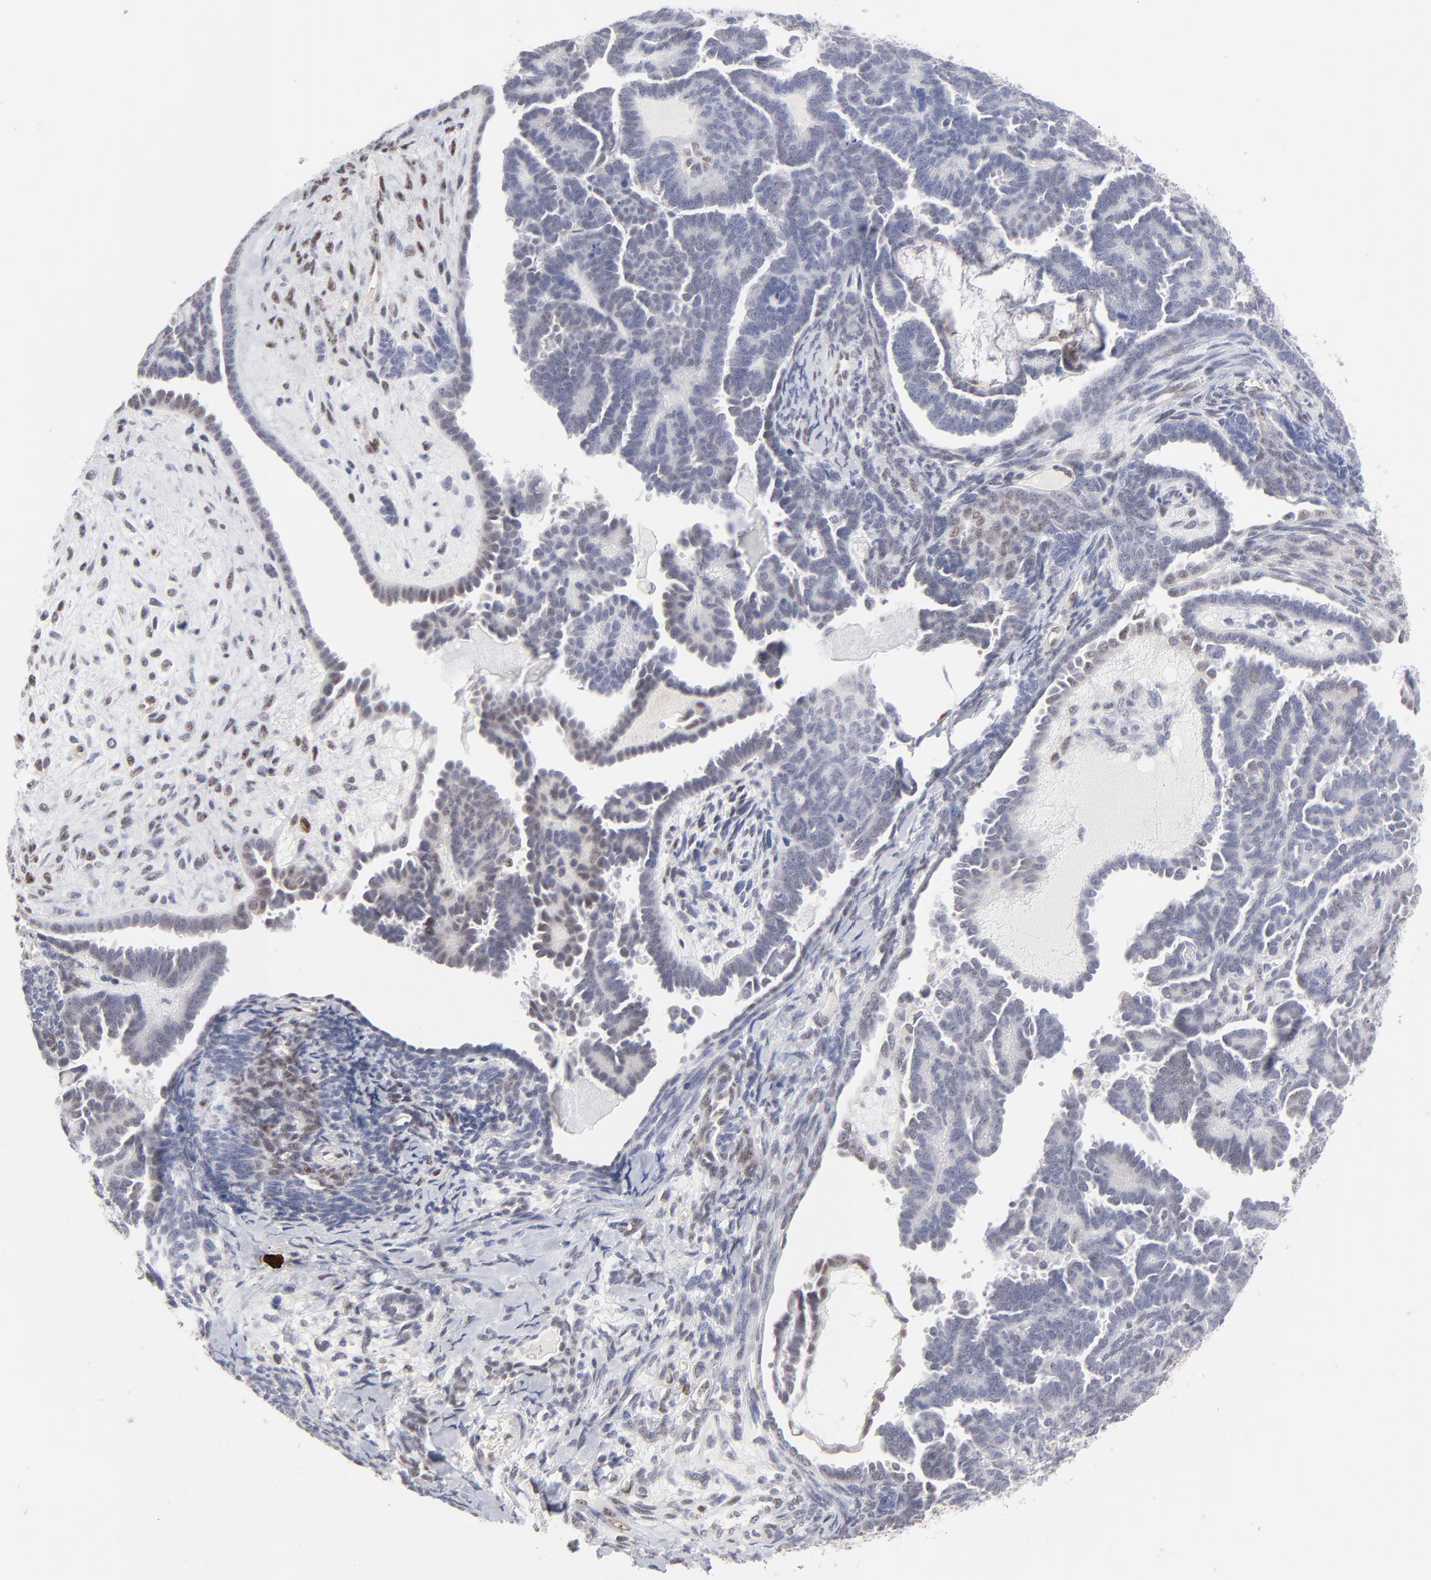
{"staining": {"intensity": "negative", "quantity": "none", "location": "none"}, "tissue": "endometrial cancer", "cell_type": "Tumor cells", "image_type": "cancer", "snomed": [{"axis": "morphology", "description": "Neoplasm, malignant, NOS"}, {"axis": "topography", "description": "Endometrium"}], "caption": "High power microscopy image of an IHC image of endometrial neoplasm (malignant), revealing no significant expression in tumor cells. (IHC, brightfield microscopy, high magnification).", "gene": "STAT3", "patient": {"sex": "female", "age": 74}}